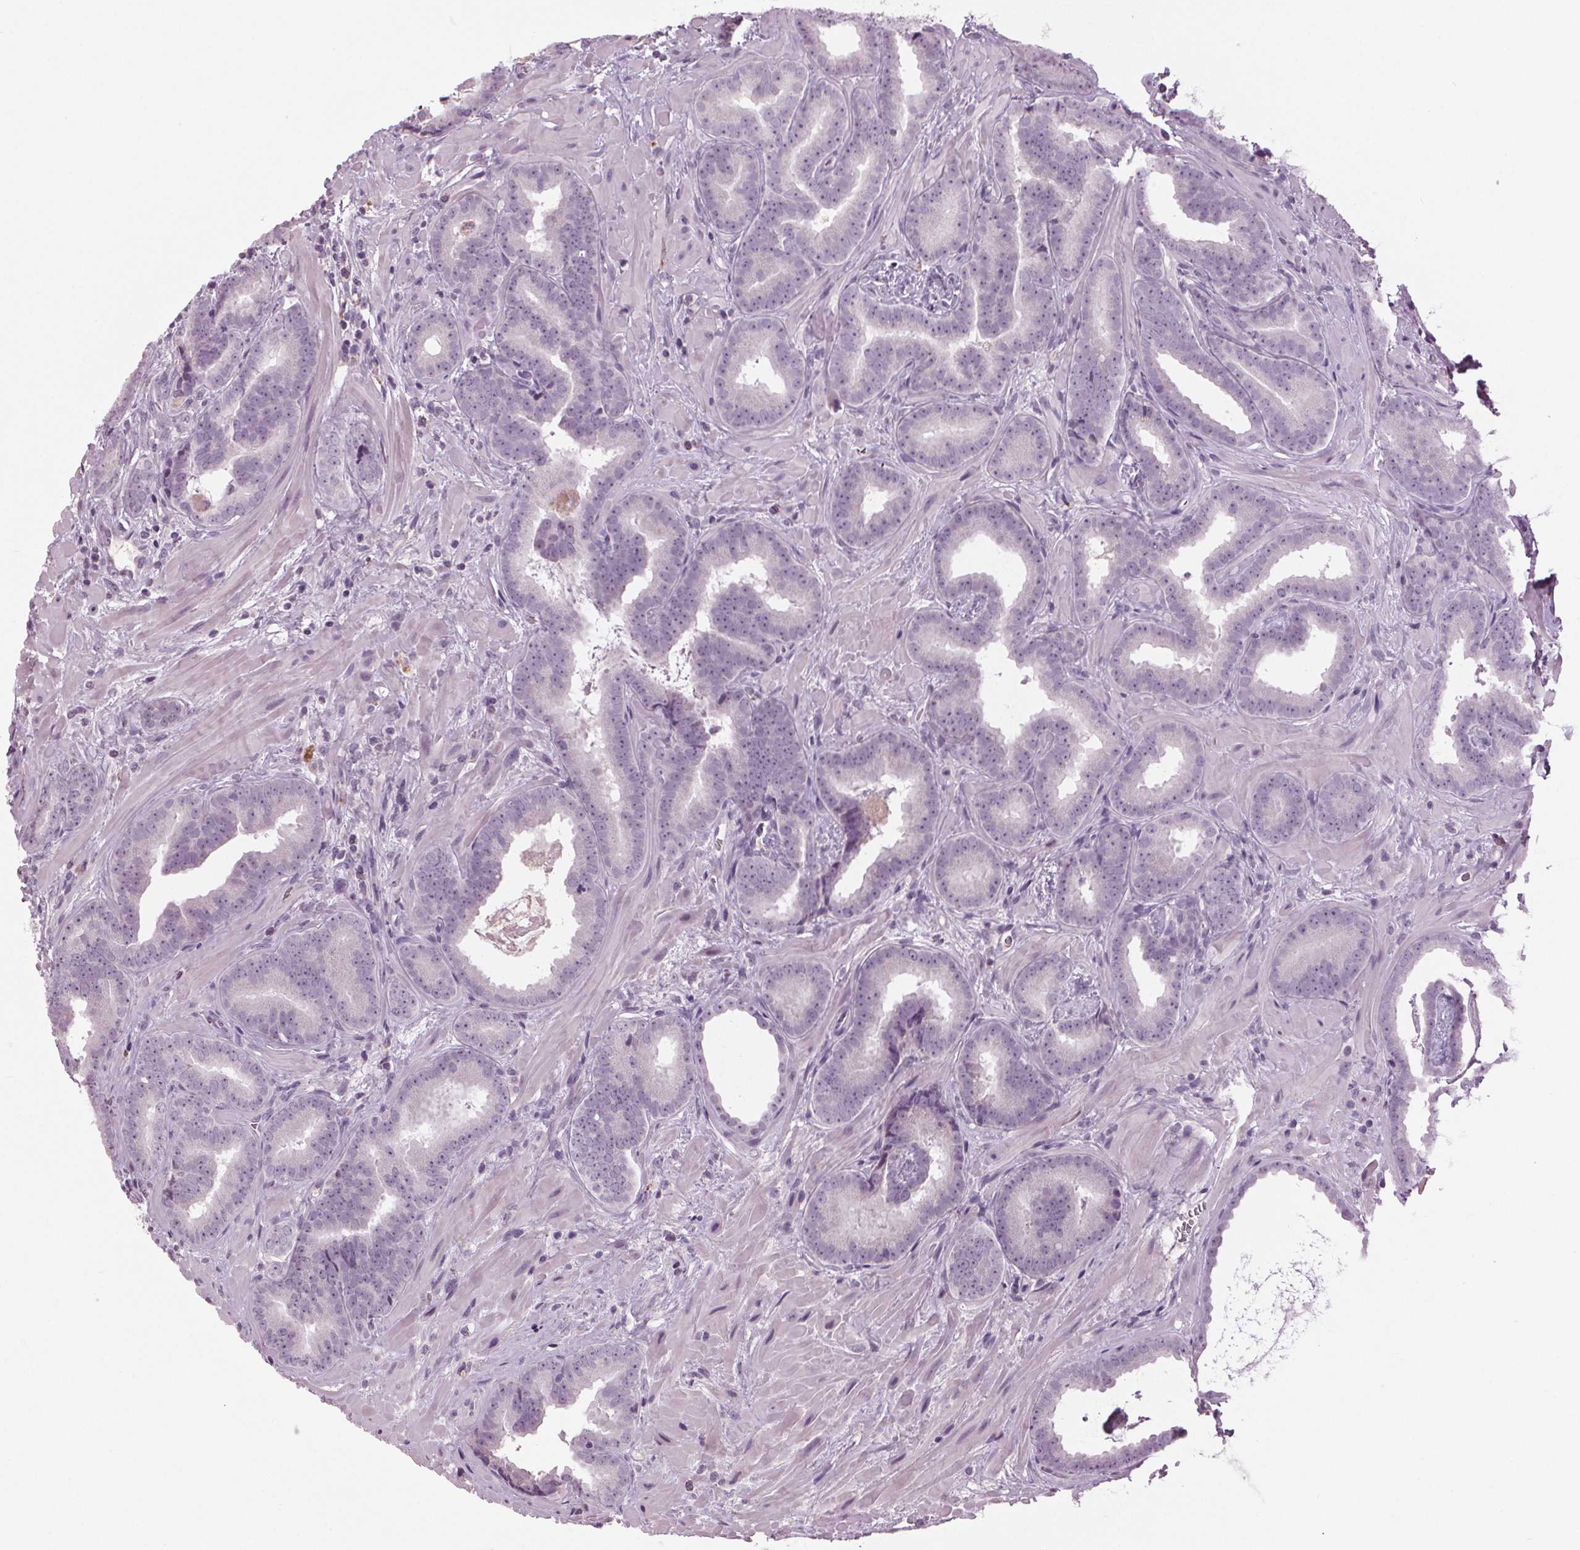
{"staining": {"intensity": "weak", "quantity": "<25%", "location": "nuclear"}, "tissue": "prostate cancer", "cell_type": "Tumor cells", "image_type": "cancer", "snomed": [{"axis": "morphology", "description": "Adenocarcinoma, Low grade"}, {"axis": "topography", "description": "Prostate"}], "caption": "Human prostate adenocarcinoma (low-grade) stained for a protein using IHC demonstrates no positivity in tumor cells.", "gene": "DNAH12", "patient": {"sex": "male", "age": 63}}